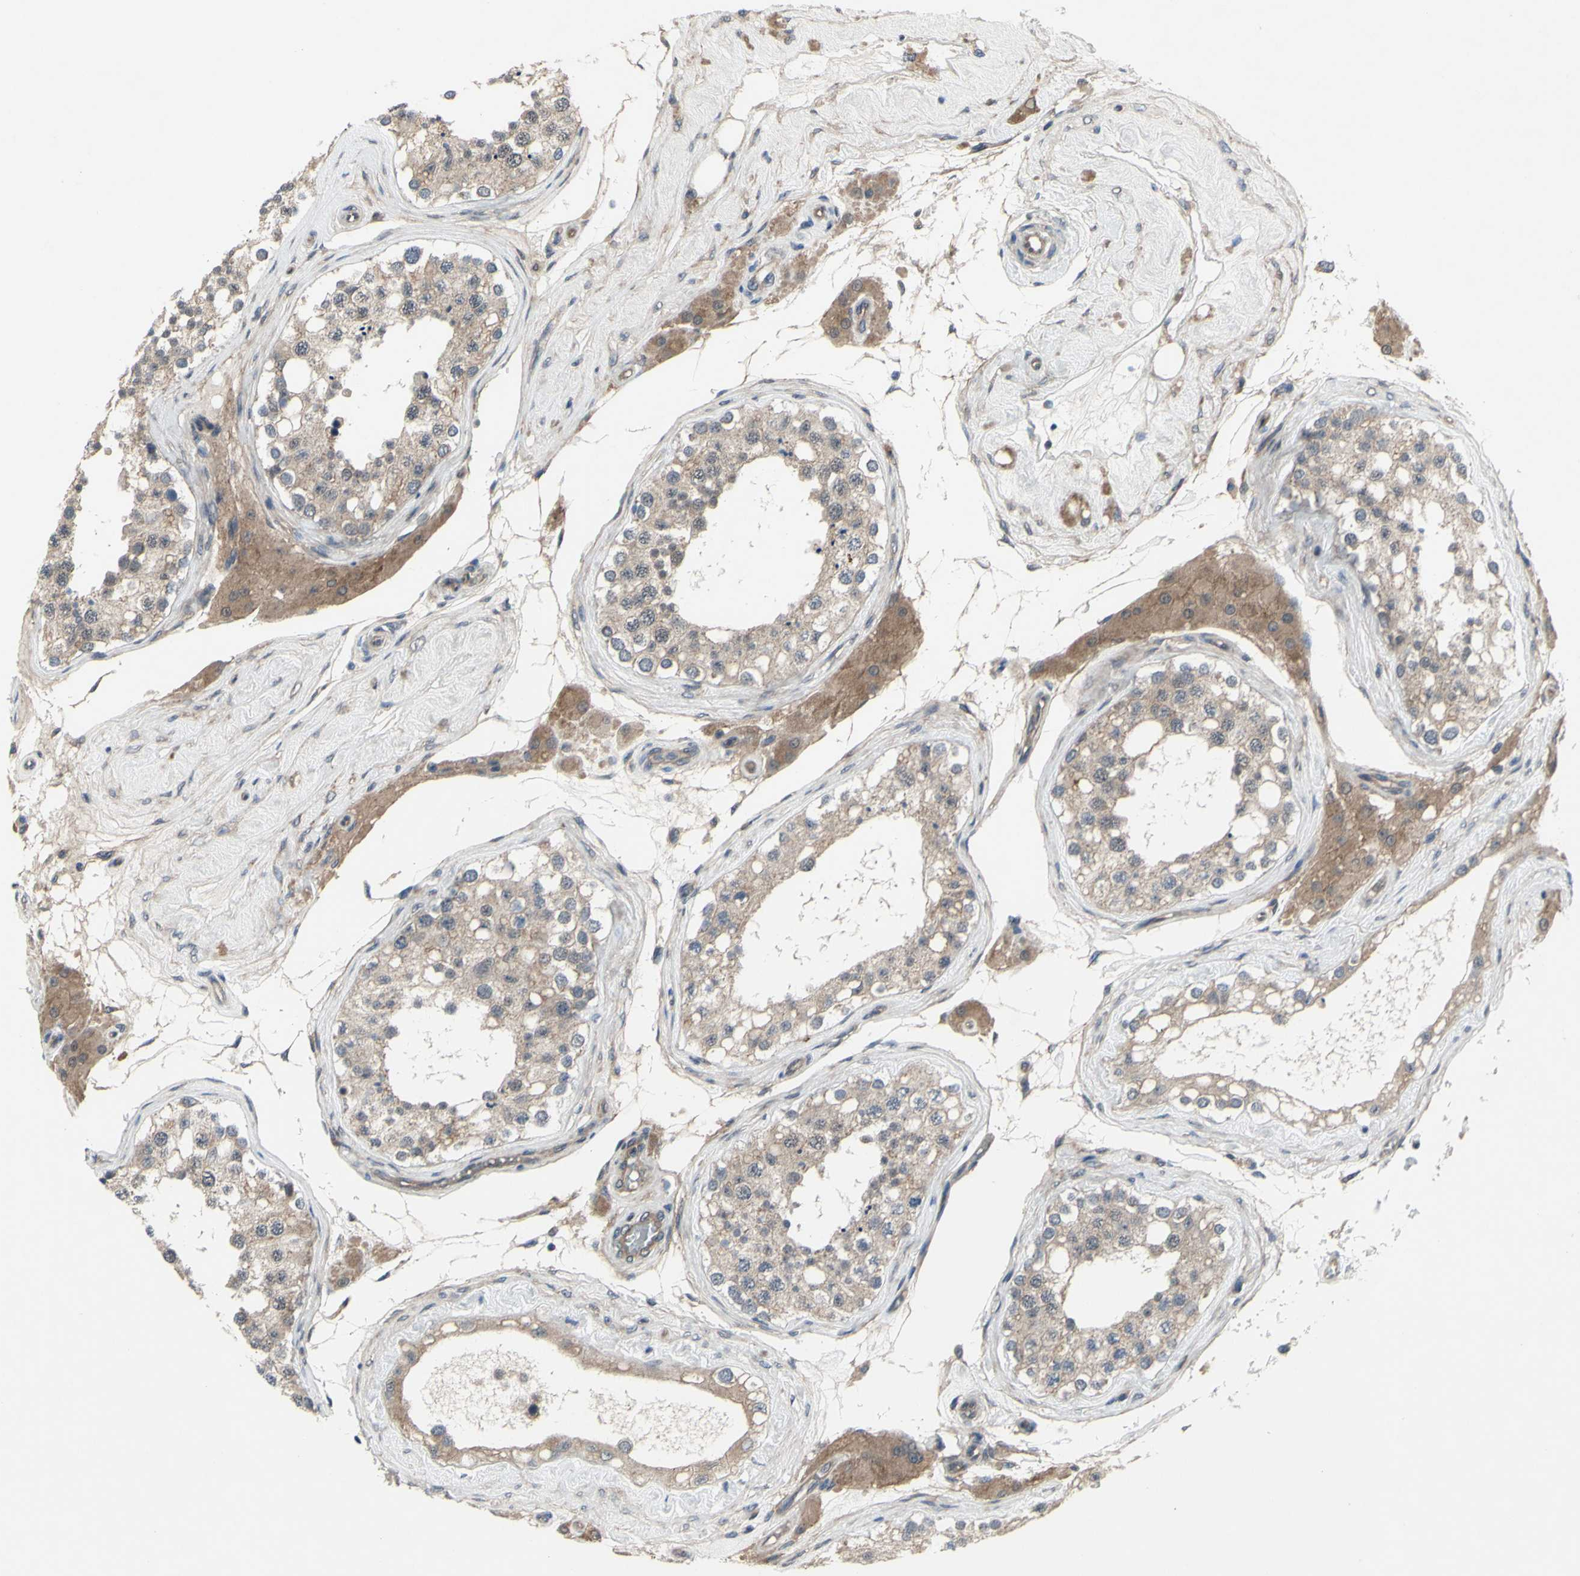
{"staining": {"intensity": "weak", "quantity": ">75%", "location": "cytoplasmic/membranous"}, "tissue": "testis", "cell_type": "Cells in seminiferous ducts", "image_type": "normal", "snomed": [{"axis": "morphology", "description": "Normal tissue, NOS"}, {"axis": "topography", "description": "Testis"}], "caption": "Testis stained for a protein shows weak cytoplasmic/membranous positivity in cells in seminiferous ducts. (Stains: DAB in brown, nuclei in blue, Microscopy: brightfield microscopy at high magnification).", "gene": "TRDMT1", "patient": {"sex": "male", "age": 68}}